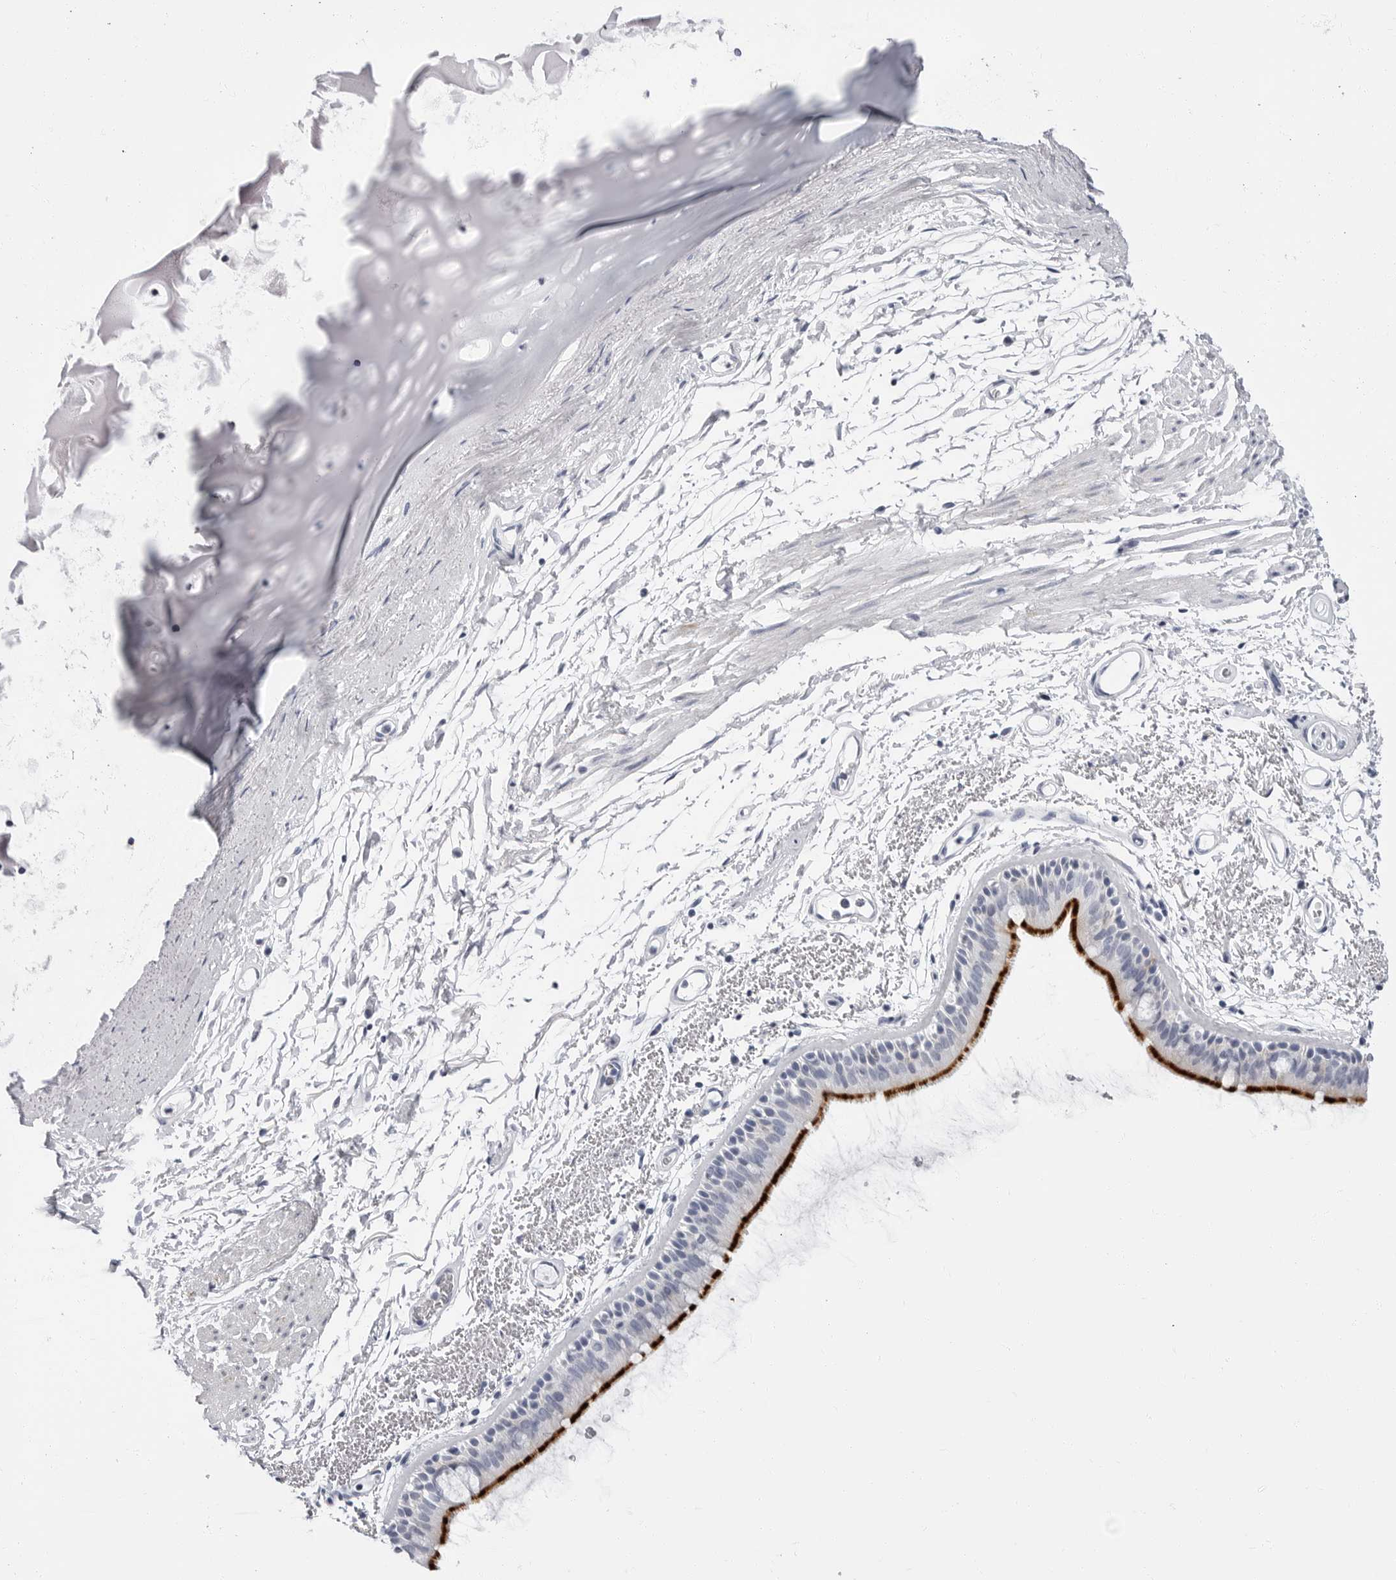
{"staining": {"intensity": "strong", "quantity": ">75%", "location": "cytoplasmic/membranous"}, "tissue": "bronchus", "cell_type": "Respiratory epithelial cells", "image_type": "normal", "snomed": [{"axis": "morphology", "description": "Normal tissue, NOS"}, {"axis": "topography", "description": "Lymph node"}, {"axis": "topography", "description": "Bronchus"}], "caption": "Protein analysis of normal bronchus reveals strong cytoplasmic/membranous staining in about >75% of respiratory epithelial cells. (Brightfield microscopy of DAB IHC at high magnification).", "gene": "ERICH3", "patient": {"sex": "female", "age": 70}}